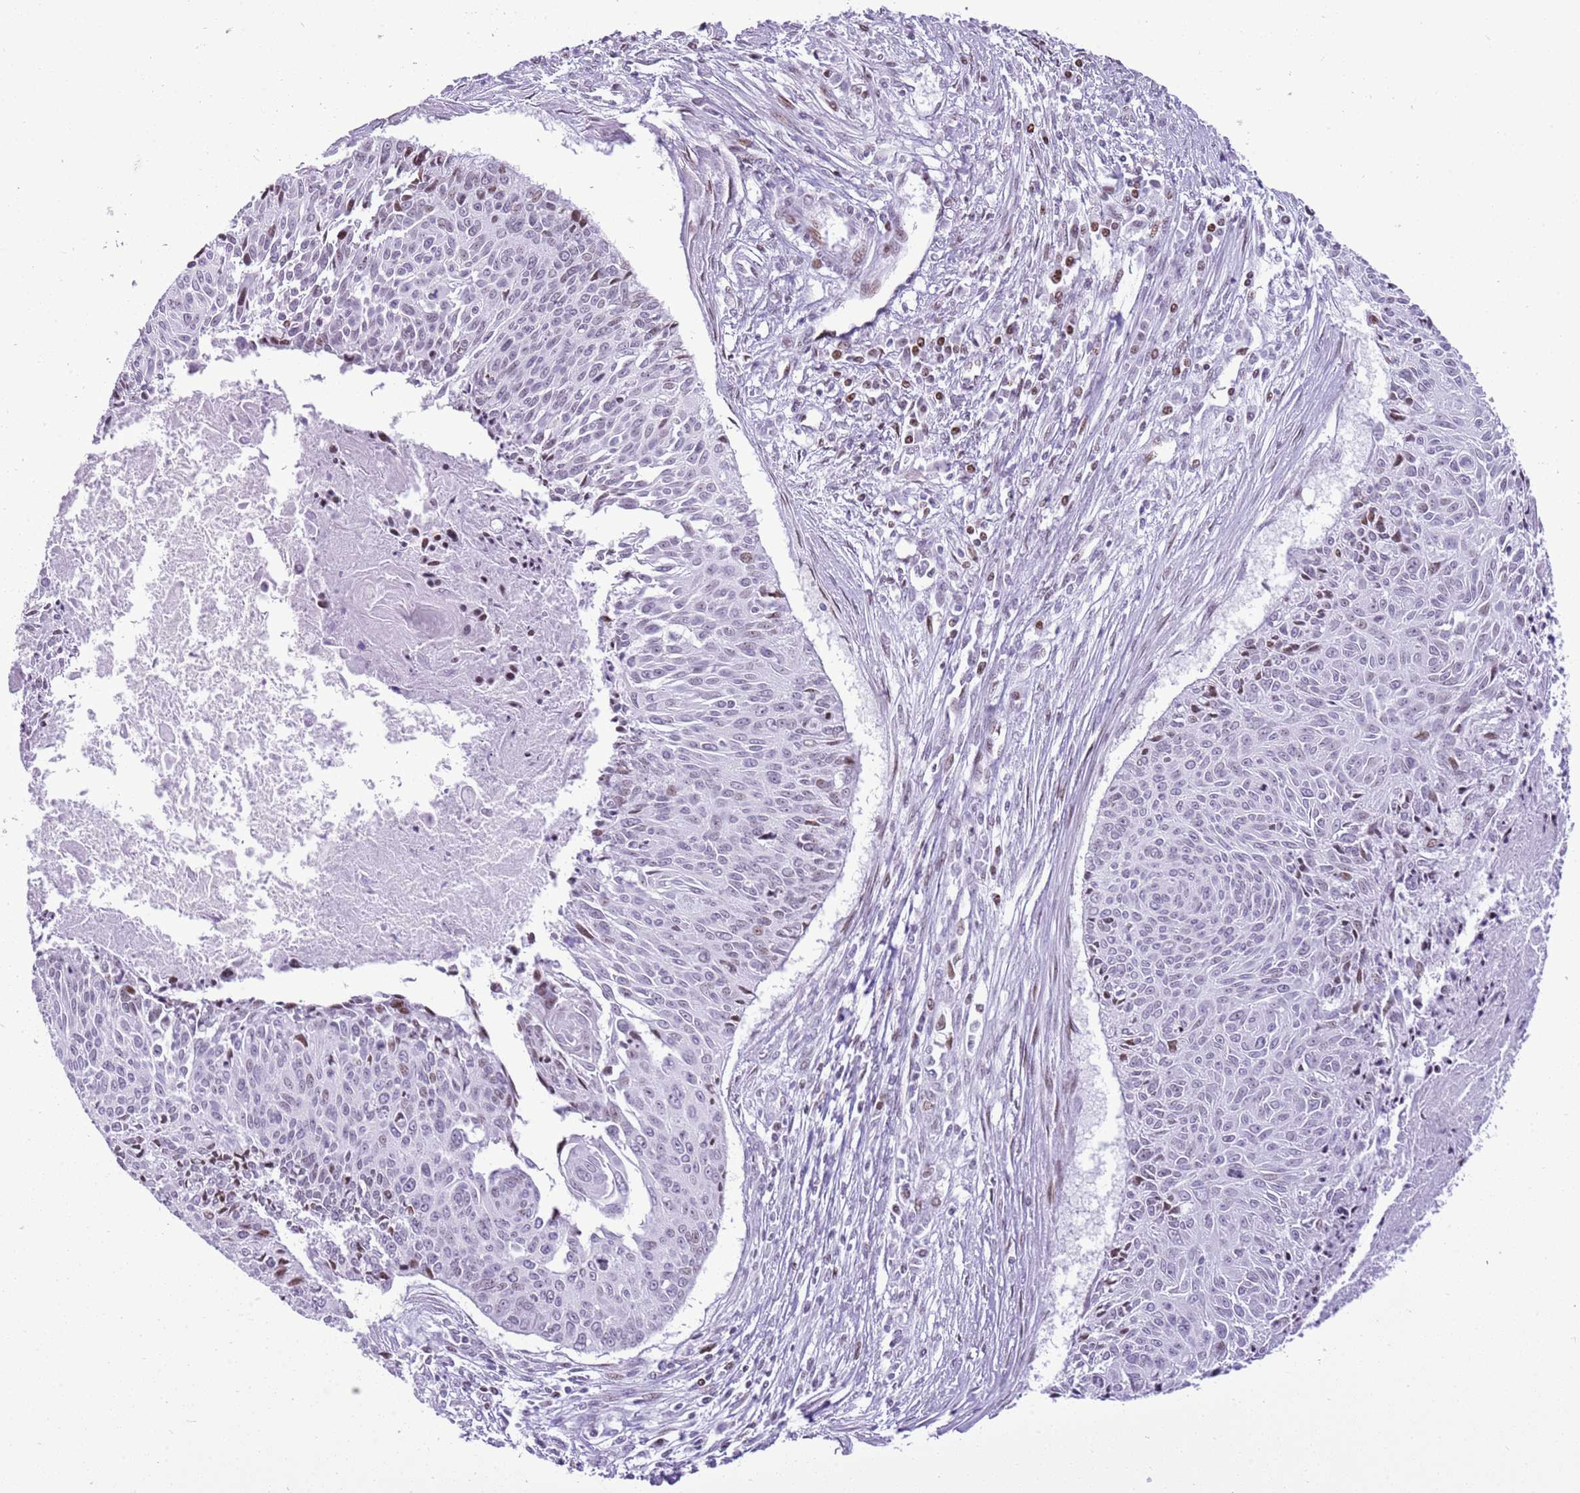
{"staining": {"intensity": "weak", "quantity": "25%-75%", "location": "nuclear"}, "tissue": "cervical cancer", "cell_type": "Tumor cells", "image_type": "cancer", "snomed": [{"axis": "morphology", "description": "Squamous cell carcinoma, NOS"}, {"axis": "topography", "description": "Cervix"}], "caption": "Tumor cells show low levels of weak nuclear expression in about 25%-75% of cells in human cervical squamous cell carcinoma.", "gene": "ASIP", "patient": {"sex": "female", "age": 55}}